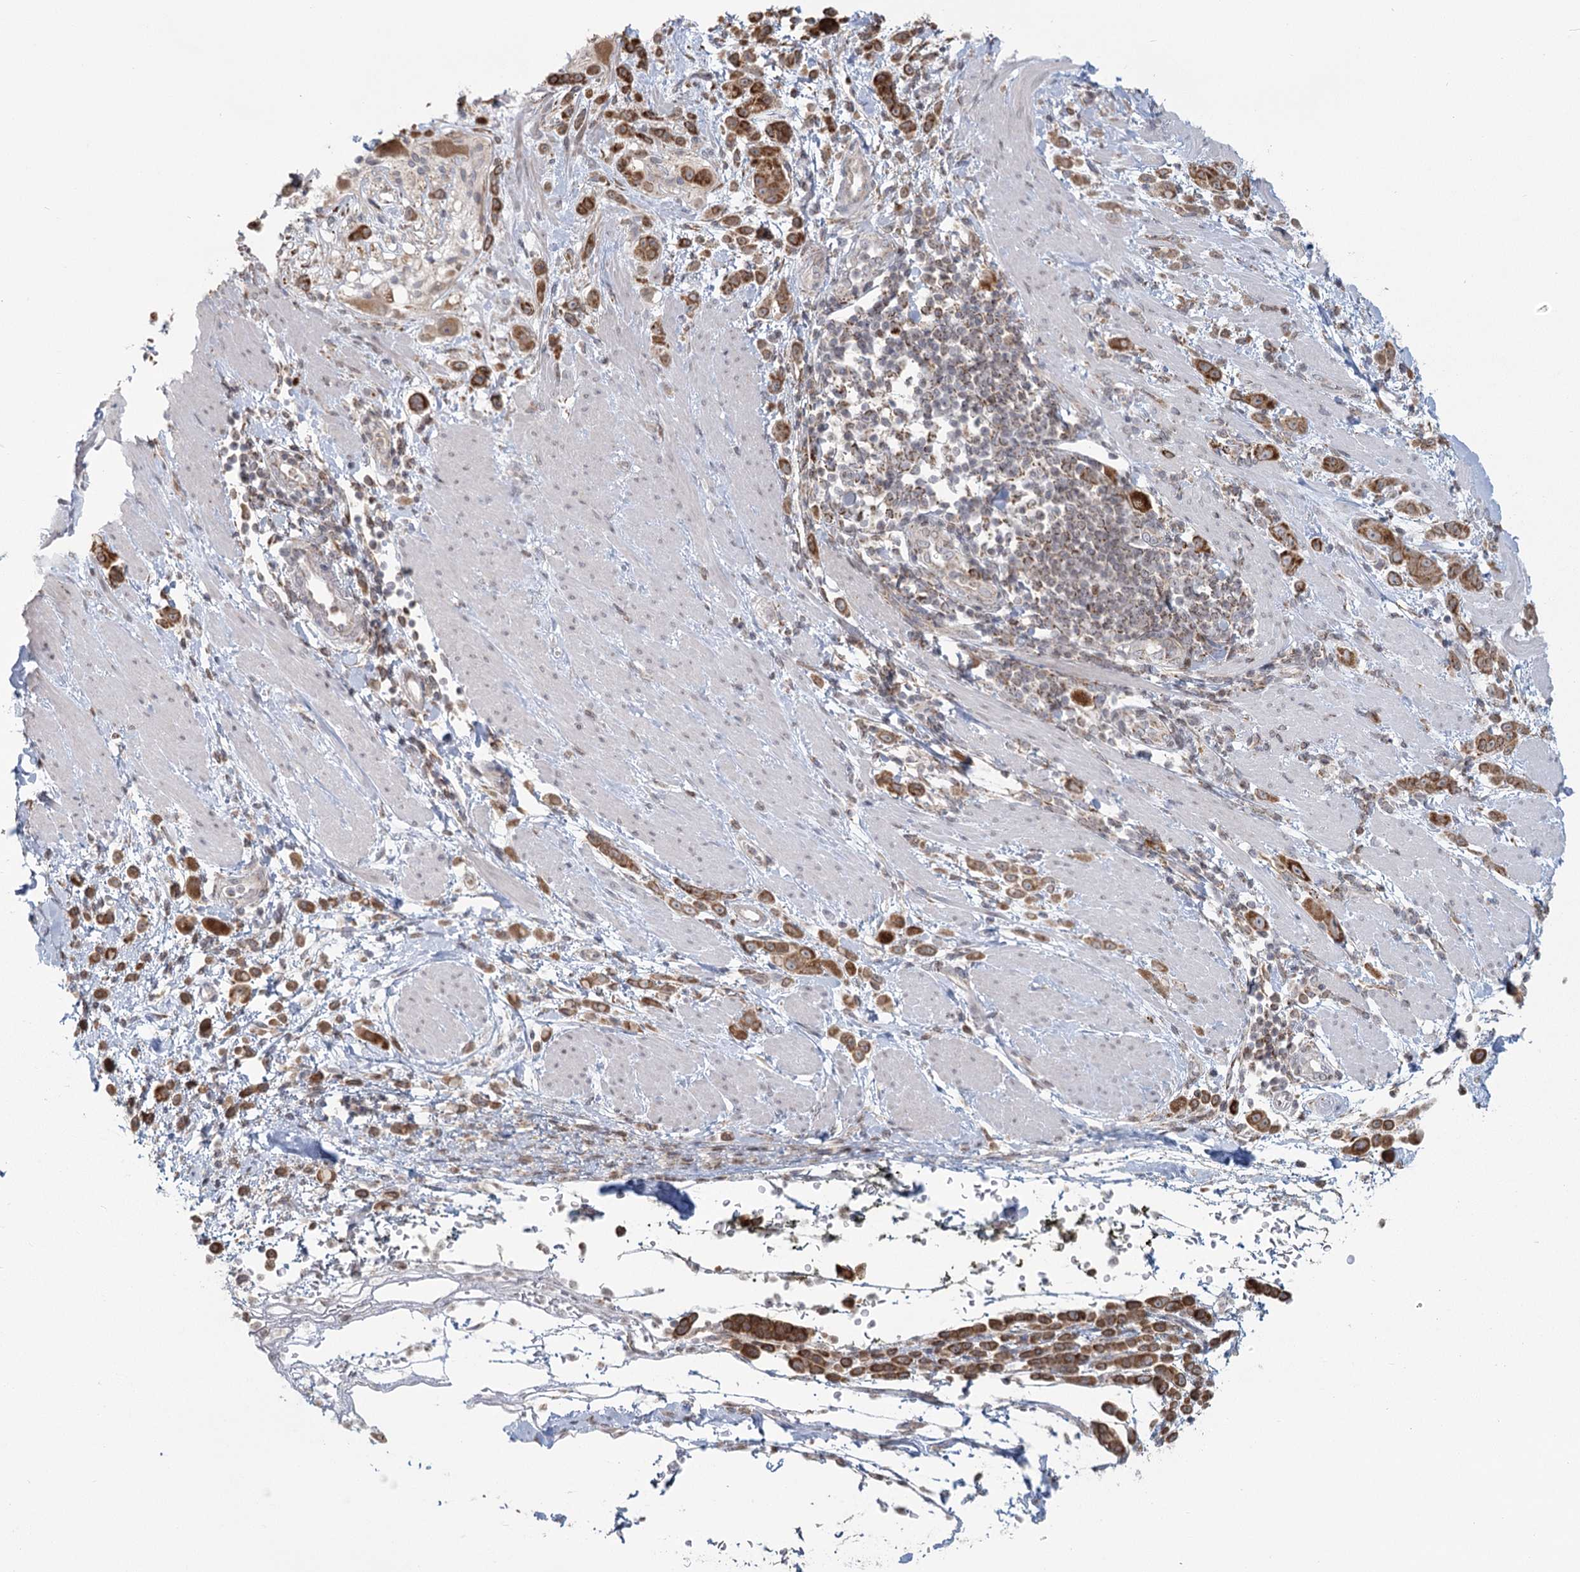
{"staining": {"intensity": "moderate", "quantity": ">75%", "location": "cytoplasmic/membranous"}, "tissue": "pancreatic cancer", "cell_type": "Tumor cells", "image_type": "cancer", "snomed": [{"axis": "morphology", "description": "Normal tissue, NOS"}, {"axis": "morphology", "description": "Adenocarcinoma, NOS"}, {"axis": "topography", "description": "Pancreas"}], "caption": "Pancreatic cancer stained for a protein (brown) exhibits moderate cytoplasmic/membranous positive expression in approximately >75% of tumor cells.", "gene": "LACTB", "patient": {"sex": "female", "age": 64}}